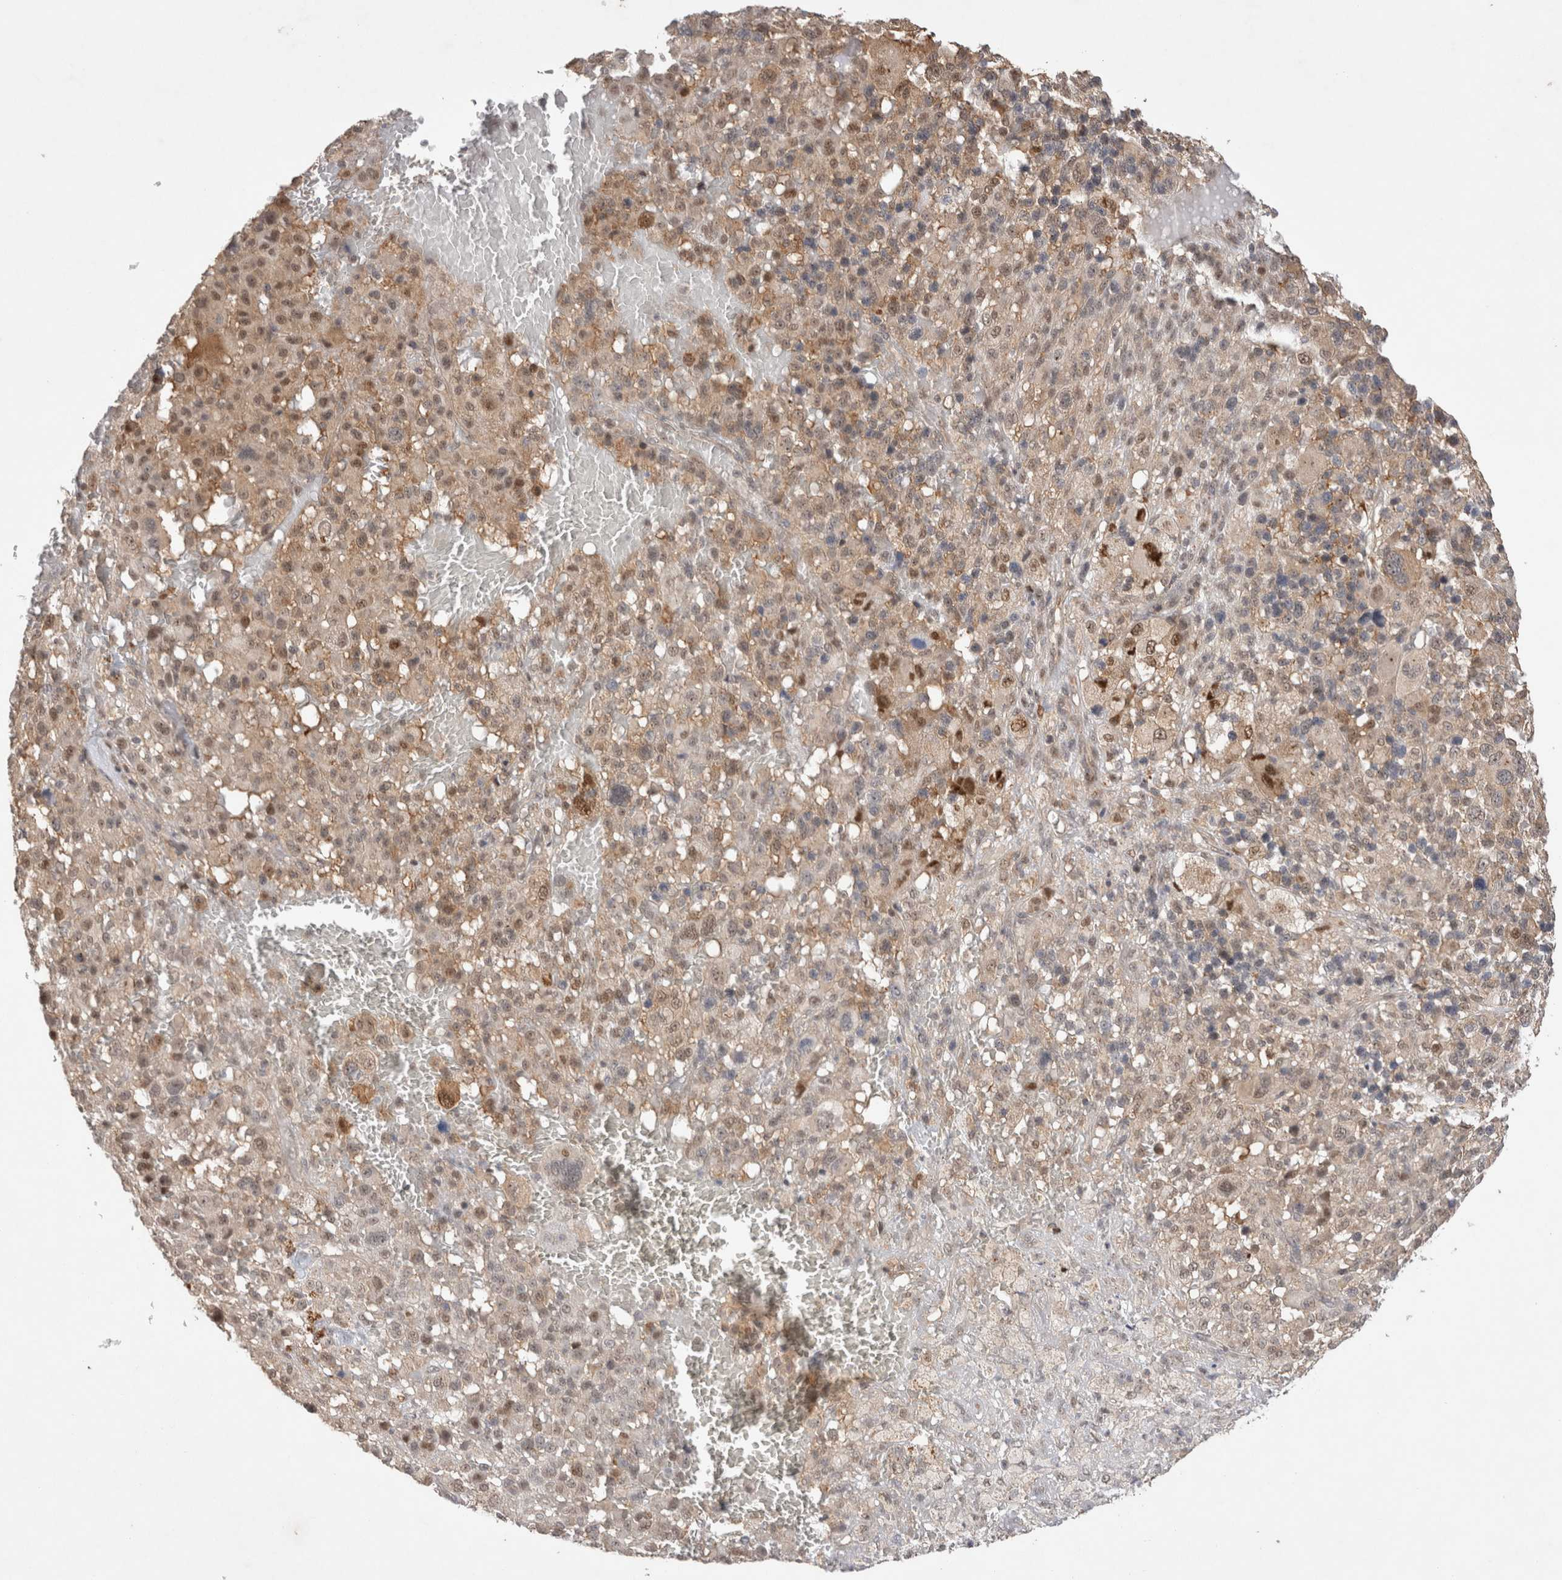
{"staining": {"intensity": "moderate", "quantity": "25%-75%", "location": "cytoplasmic/membranous,nuclear"}, "tissue": "melanoma", "cell_type": "Tumor cells", "image_type": "cancer", "snomed": [{"axis": "morphology", "description": "Malignant melanoma, Metastatic site"}, {"axis": "topography", "description": "Skin"}], "caption": "Malignant melanoma (metastatic site) stained for a protein shows moderate cytoplasmic/membranous and nuclear positivity in tumor cells.", "gene": "SLC29A1", "patient": {"sex": "female", "age": 74}}